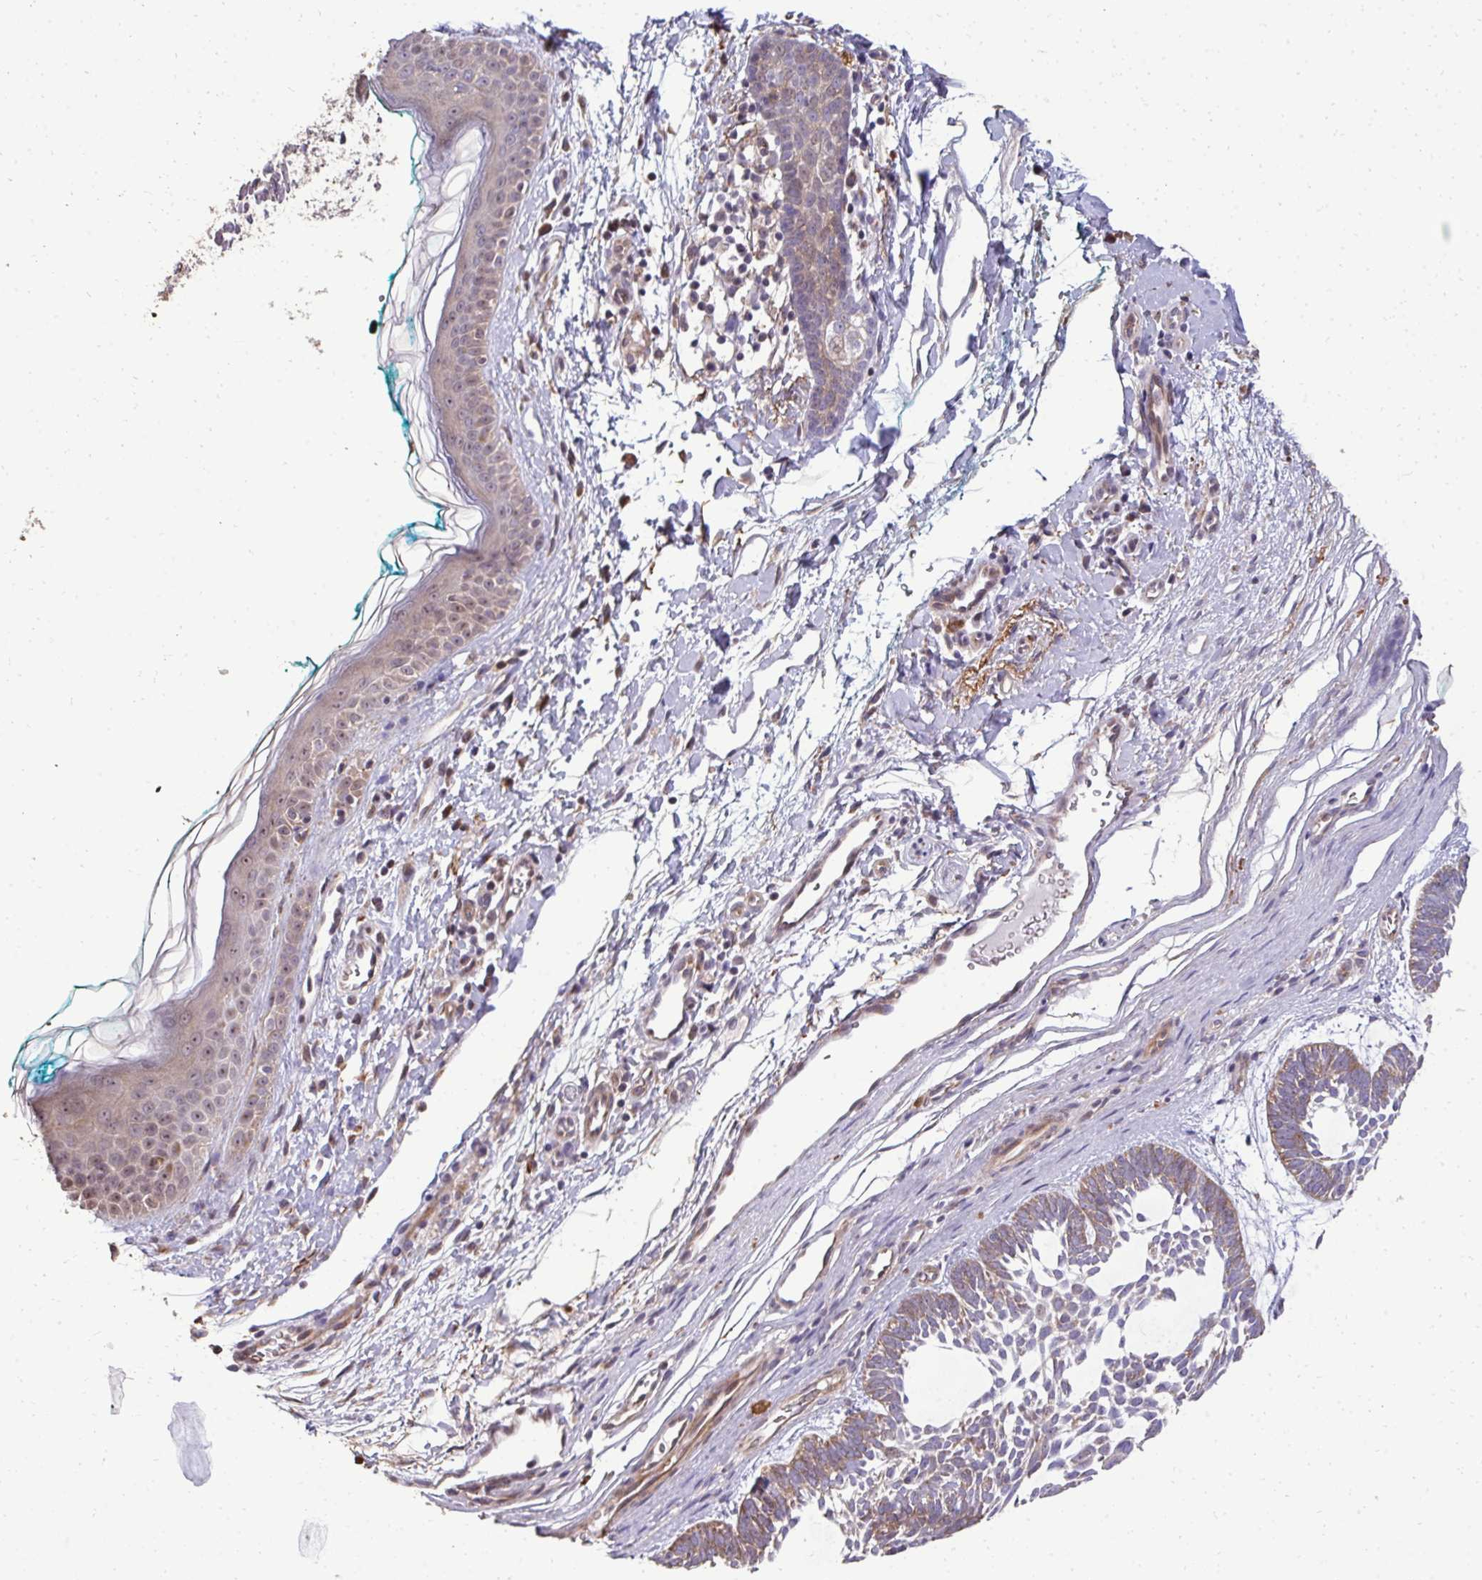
{"staining": {"intensity": "moderate", "quantity": ">75%", "location": "cytoplasmic/membranous"}, "tissue": "skin cancer", "cell_type": "Tumor cells", "image_type": "cancer", "snomed": [{"axis": "morphology", "description": "Basal cell carcinoma"}, {"axis": "topography", "description": "Skin"}, {"axis": "topography", "description": "Skin of face"}], "caption": "Immunohistochemical staining of skin basal cell carcinoma demonstrates medium levels of moderate cytoplasmic/membranous protein staining in approximately >75% of tumor cells.", "gene": "FIBCD1", "patient": {"sex": "male", "age": 83}}